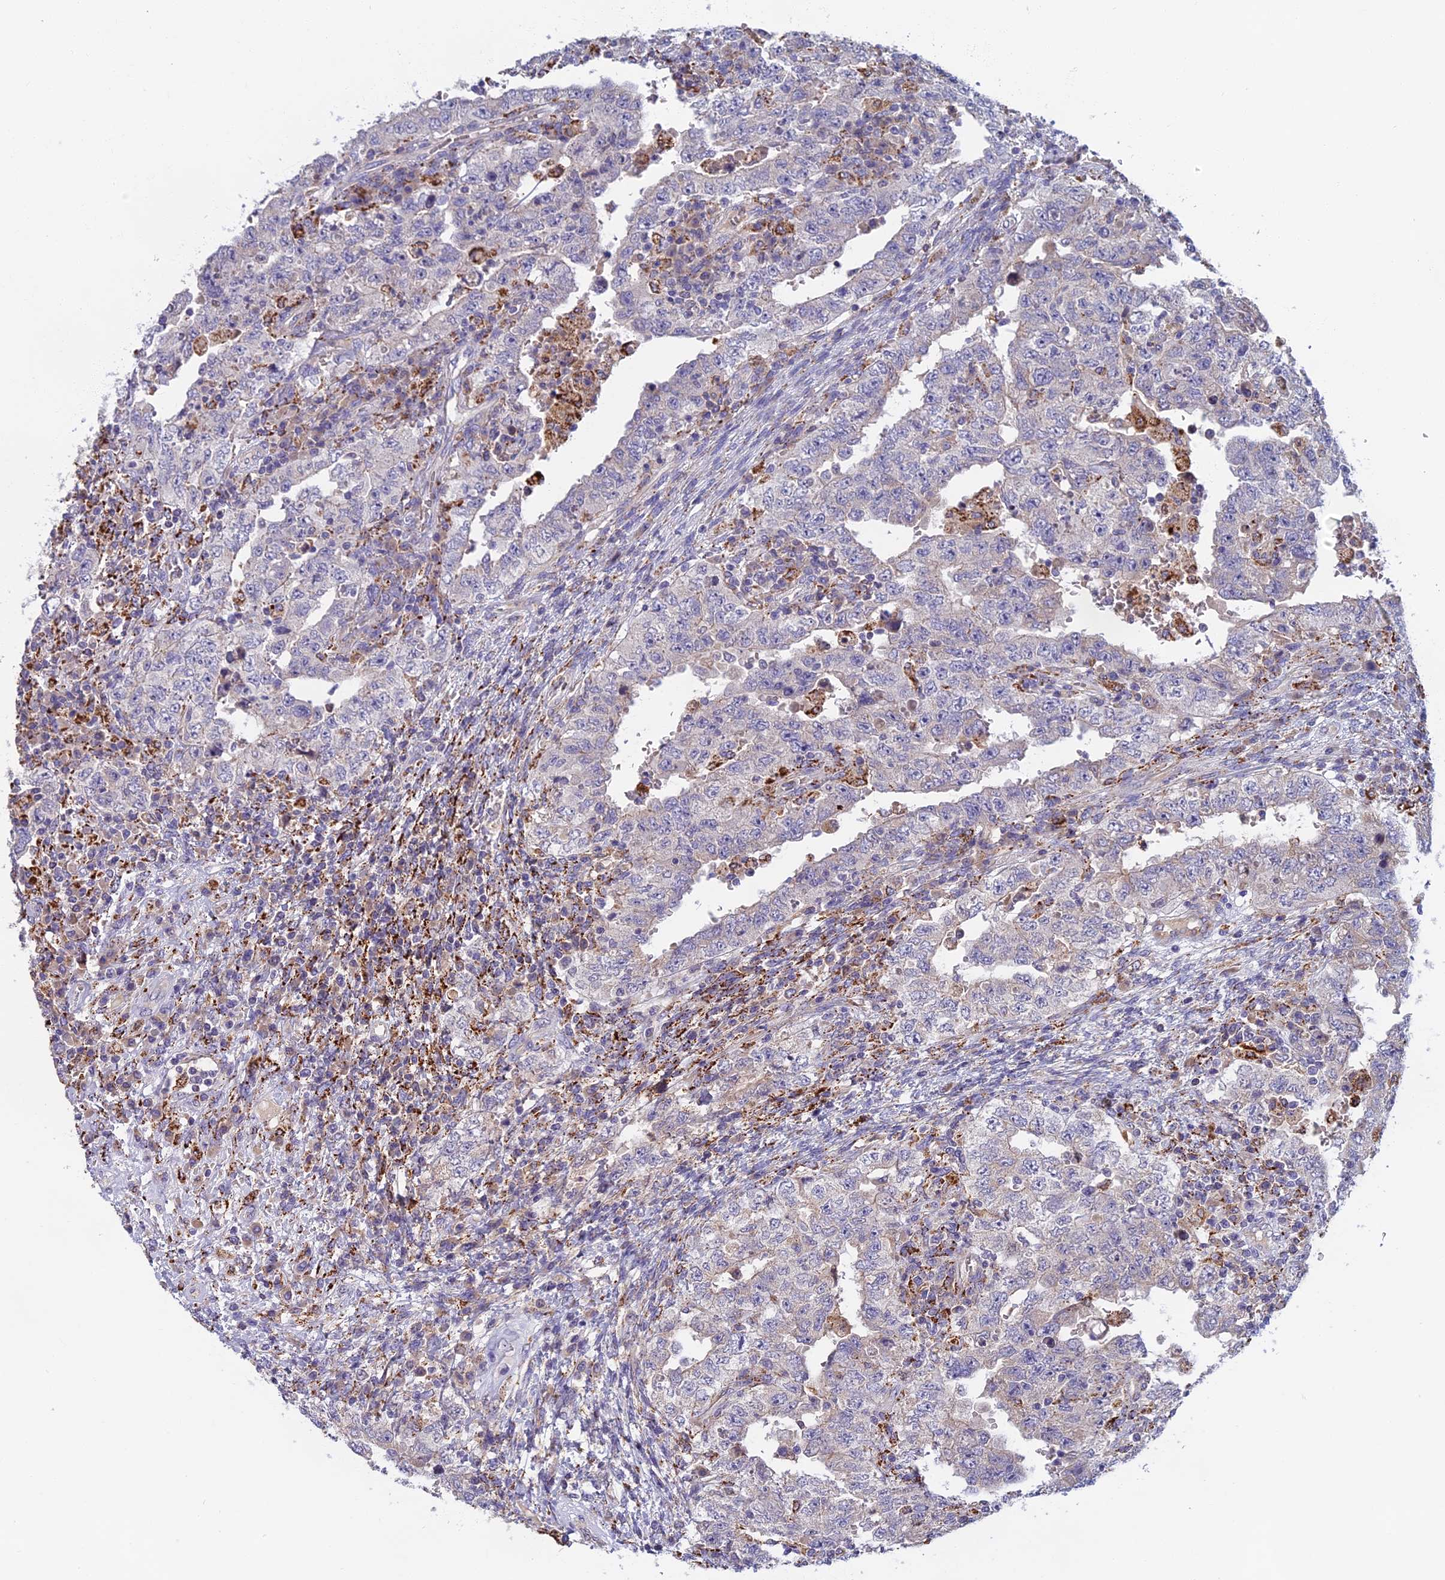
{"staining": {"intensity": "negative", "quantity": "none", "location": "none"}, "tissue": "testis cancer", "cell_type": "Tumor cells", "image_type": "cancer", "snomed": [{"axis": "morphology", "description": "Carcinoma, Embryonal, NOS"}, {"axis": "topography", "description": "Testis"}], "caption": "This image is of testis cancer stained with immunohistochemistry to label a protein in brown with the nuclei are counter-stained blue. There is no staining in tumor cells. The staining is performed using DAB brown chromogen with nuclei counter-stained in using hematoxylin.", "gene": "SEMA7A", "patient": {"sex": "male", "age": 26}}